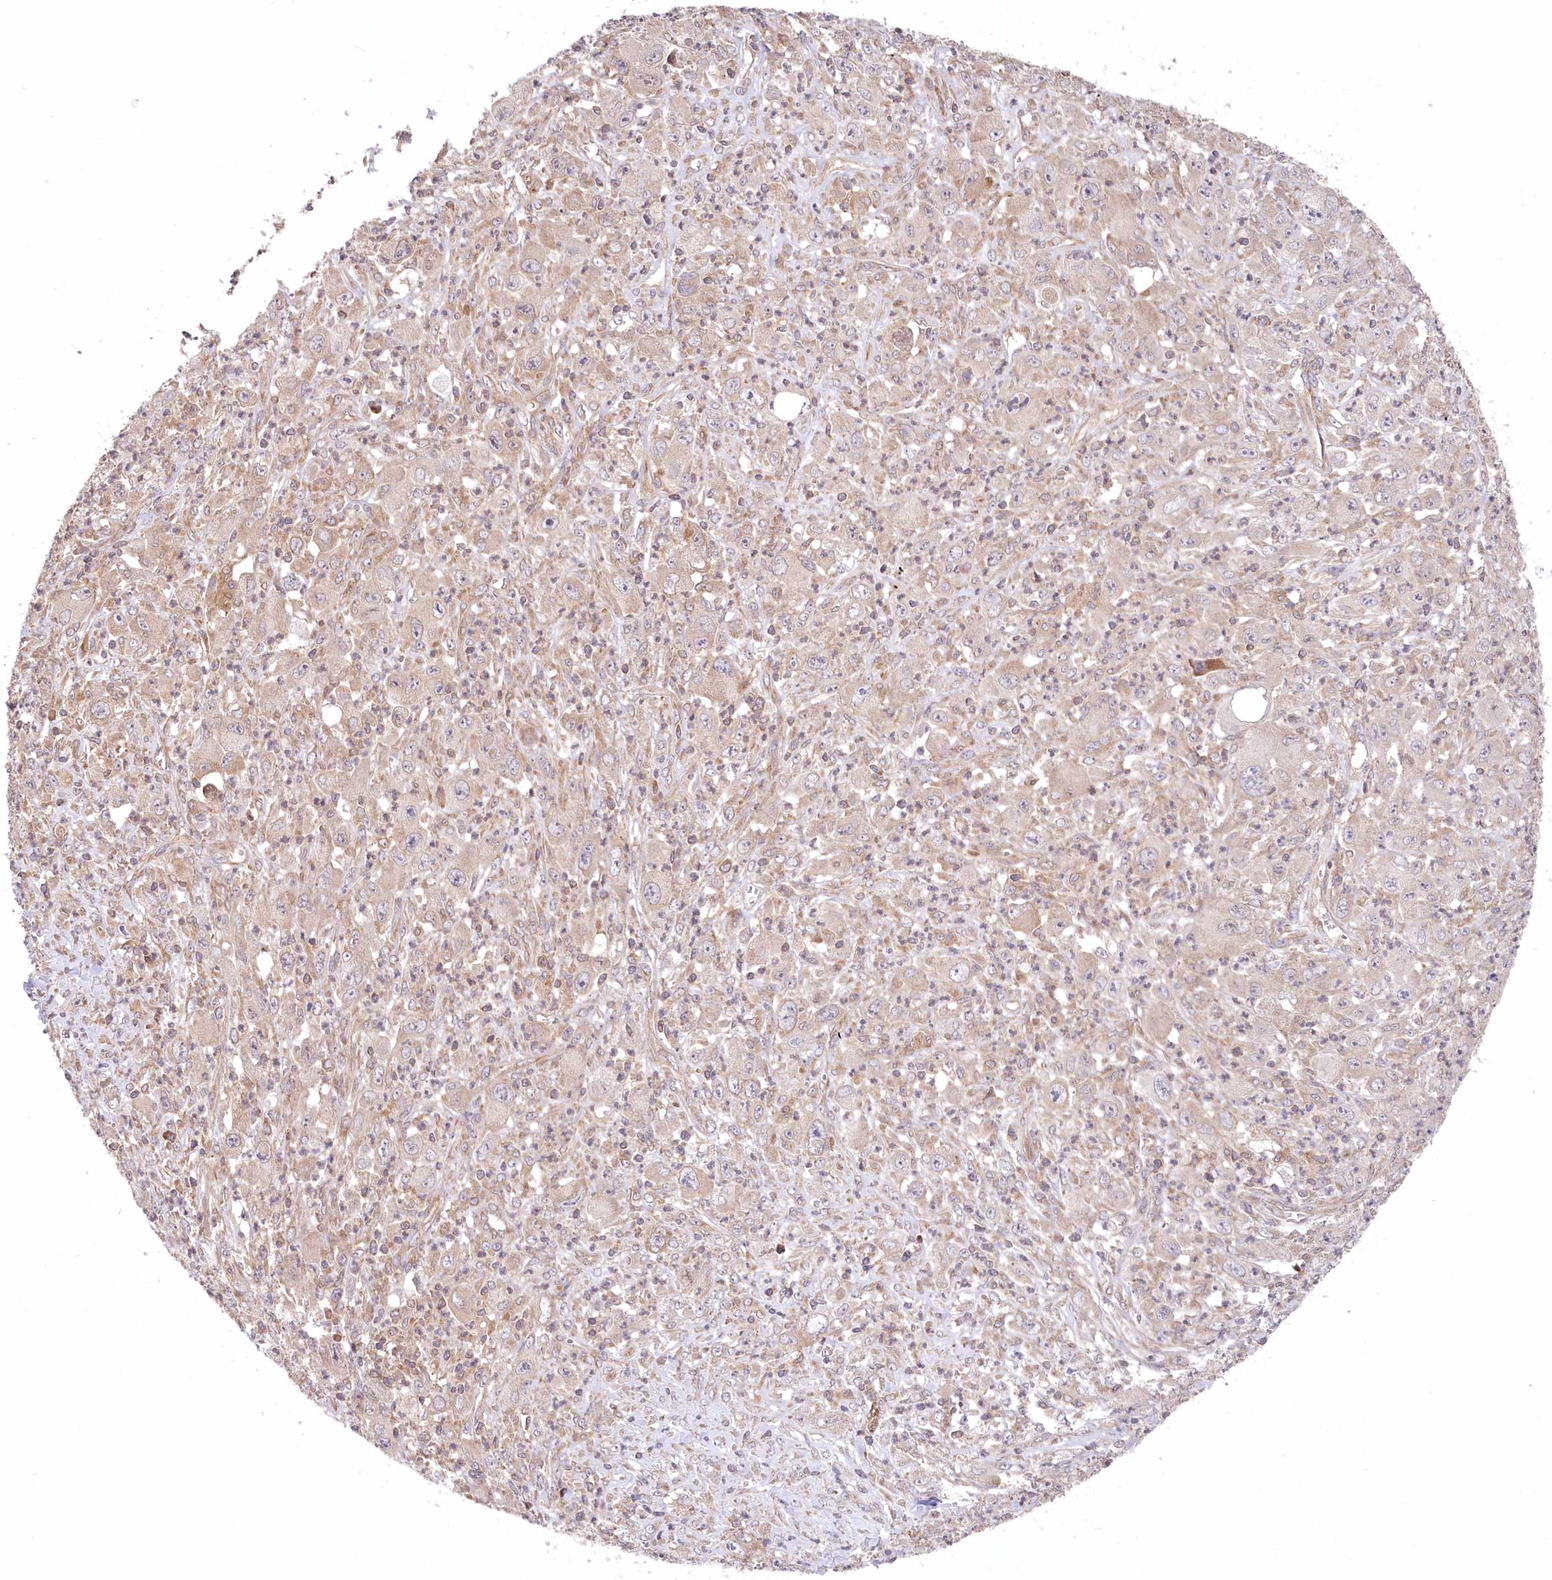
{"staining": {"intensity": "moderate", "quantity": "<25%", "location": "cytoplasmic/membranous"}, "tissue": "melanoma", "cell_type": "Tumor cells", "image_type": "cancer", "snomed": [{"axis": "morphology", "description": "Malignant melanoma, Metastatic site"}, {"axis": "topography", "description": "Skin"}], "caption": "Tumor cells display moderate cytoplasmic/membranous expression in approximately <25% of cells in melanoma.", "gene": "PPP1R21", "patient": {"sex": "female", "age": 56}}